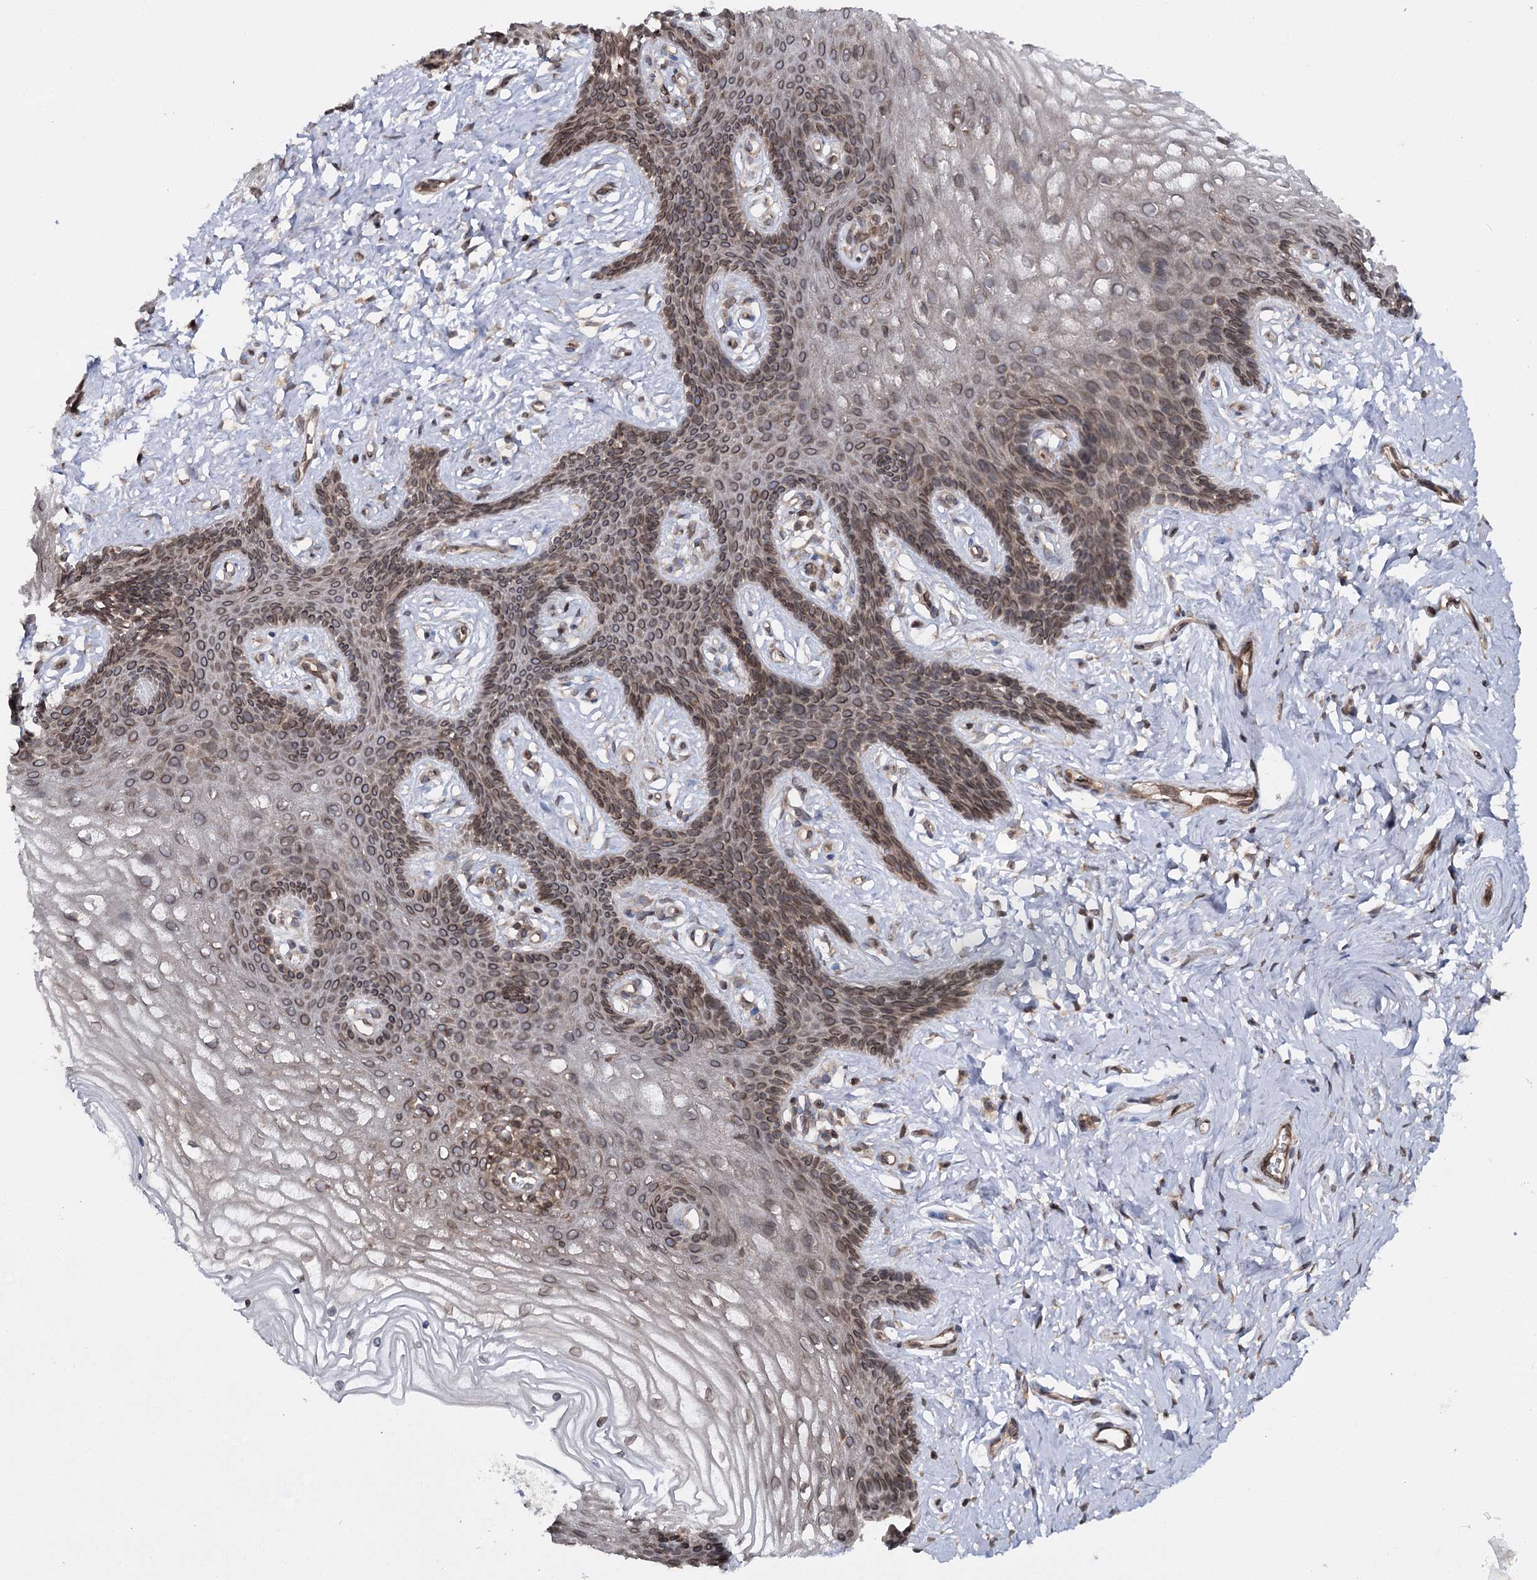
{"staining": {"intensity": "moderate", "quantity": ">75%", "location": "cytoplasmic/membranous,nuclear"}, "tissue": "vagina", "cell_type": "Squamous epithelial cells", "image_type": "normal", "snomed": [{"axis": "morphology", "description": "Normal tissue, NOS"}, {"axis": "topography", "description": "Vagina"}, {"axis": "topography", "description": "Cervix"}], "caption": "Protein staining of unremarkable vagina displays moderate cytoplasmic/membranous,nuclear positivity in approximately >75% of squamous epithelial cells.", "gene": "FGFR1OP2", "patient": {"sex": "female", "age": 40}}